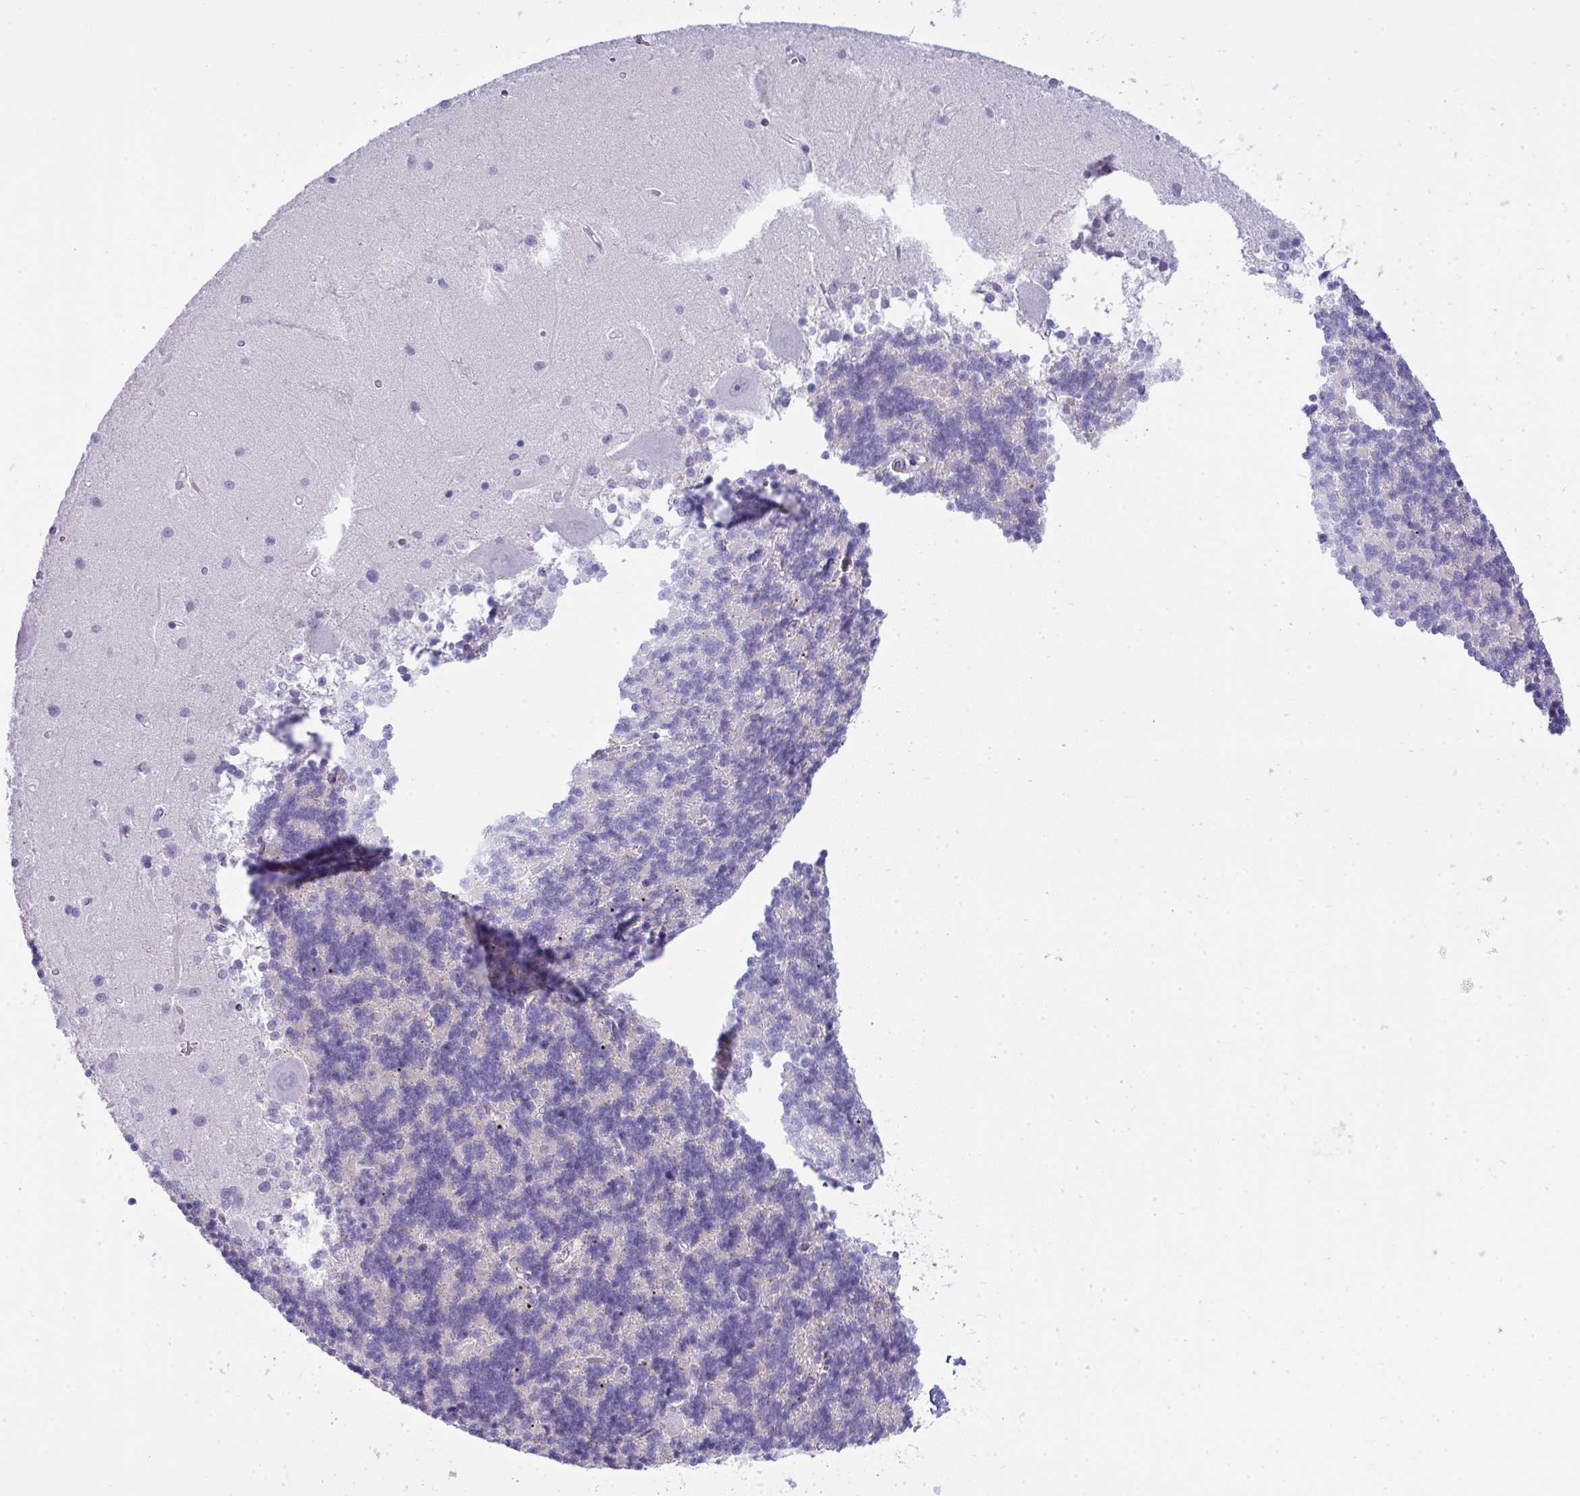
{"staining": {"intensity": "weak", "quantity": "25%-75%", "location": "cytoplasmic/membranous"}, "tissue": "cerebellum", "cell_type": "Cells in granular layer", "image_type": "normal", "snomed": [{"axis": "morphology", "description": "Normal tissue, NOS"}, {"axis": "topography", "description": "Cerebellum"}], "caption": "Immunohistochemistry micrograph of unremarkable human cerebellum stained for a protein (brown), which shows low levels of weak cytoplasmic/membranous expression in approximately 25%-75% of cells in granular layer.", "gene": "PLA2G12B", "patient": {"sex": "male", "age": 37}}